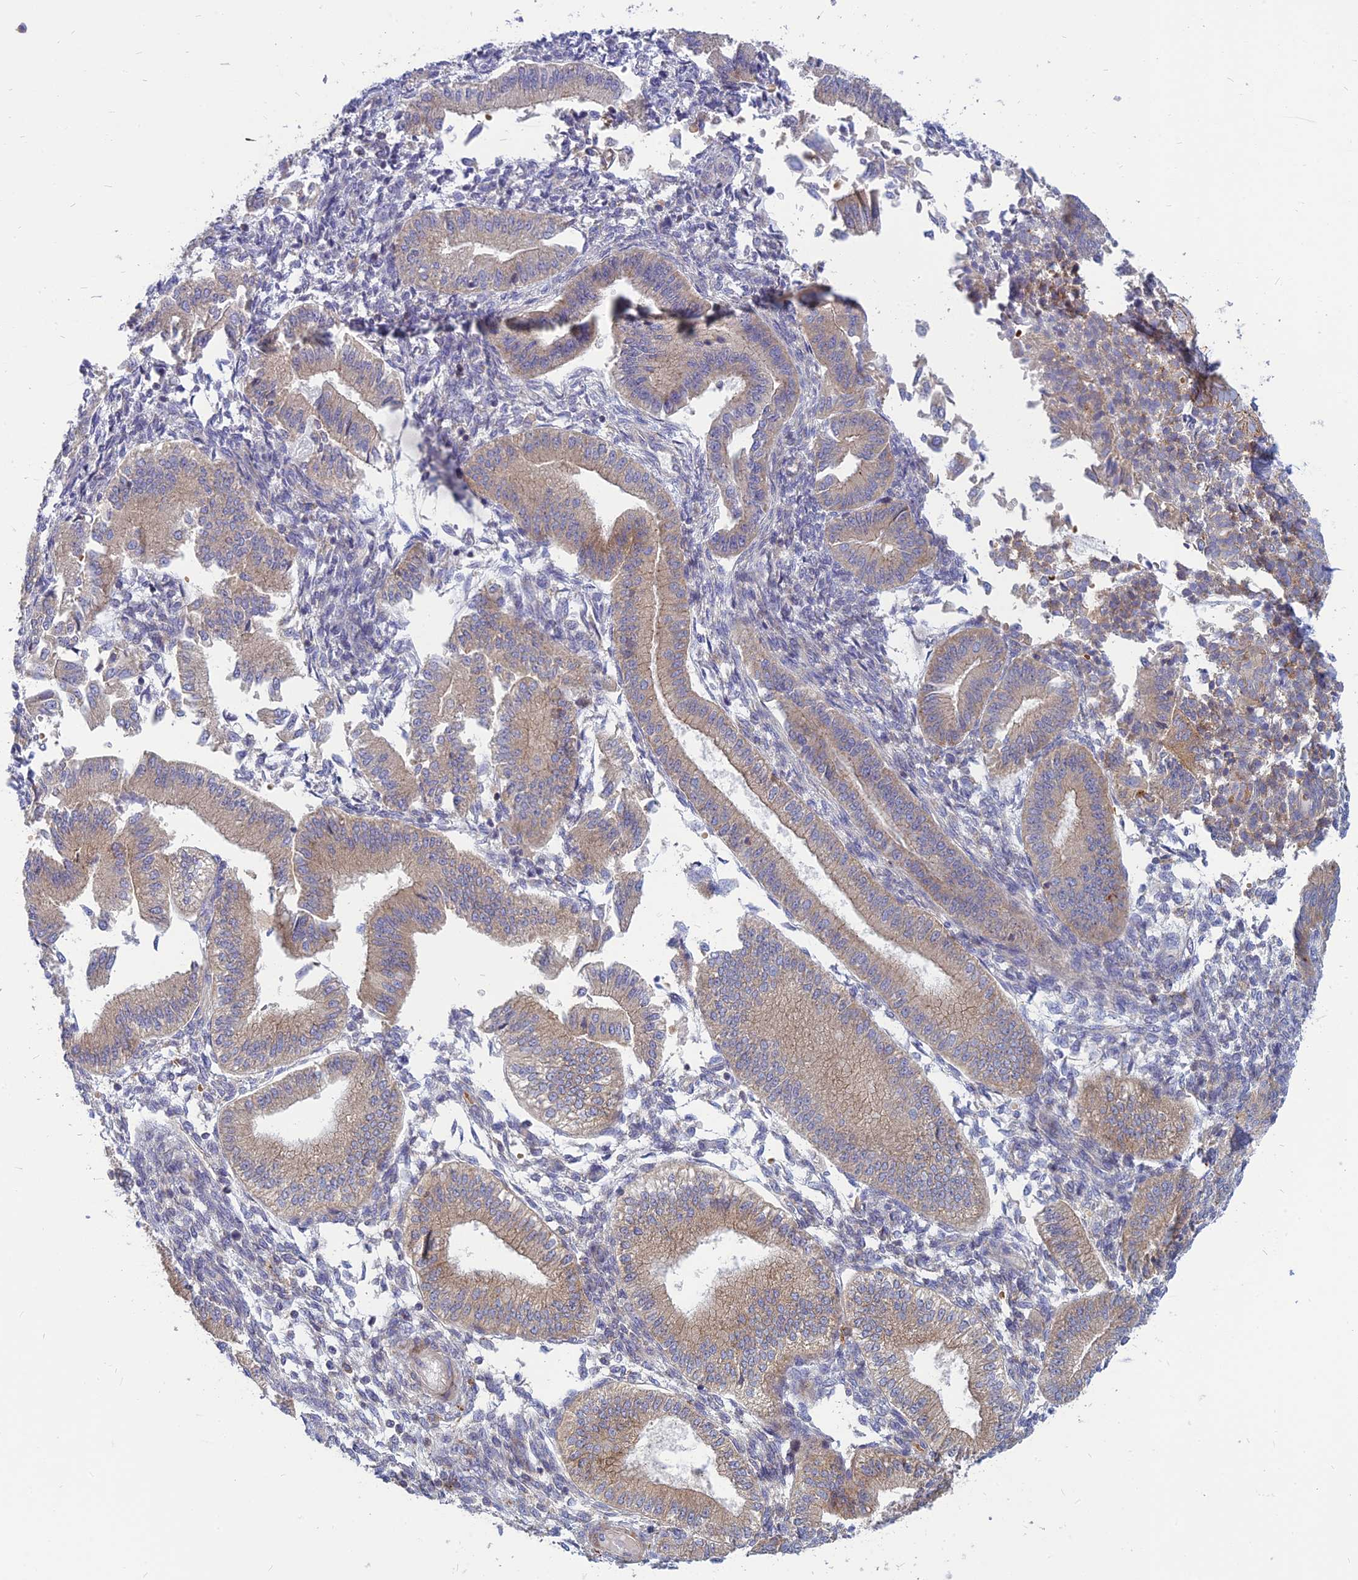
{"staining": {"intensity": "moderate", "quantity": "<25%", "location": "cytoplasmic/membranous"}, "tissue": "endometrium", "cell_type": "Cells in endometrial stroma", "image_type": "normal", "snomed": [{"axis": "morphology", "description": "Normal tissue, NOS"}, {"axis": "topography", "description": "Endometrium"}], "caption": "Immunohistochemistry (IHC) of unremarkable endometrium reveals low levels of moderate cytoplasmic/membranous staining in about <25% of cells in endometrial stroma.", "gene": "PHKA2", "patient": {"sex": "female", "age": 39}}